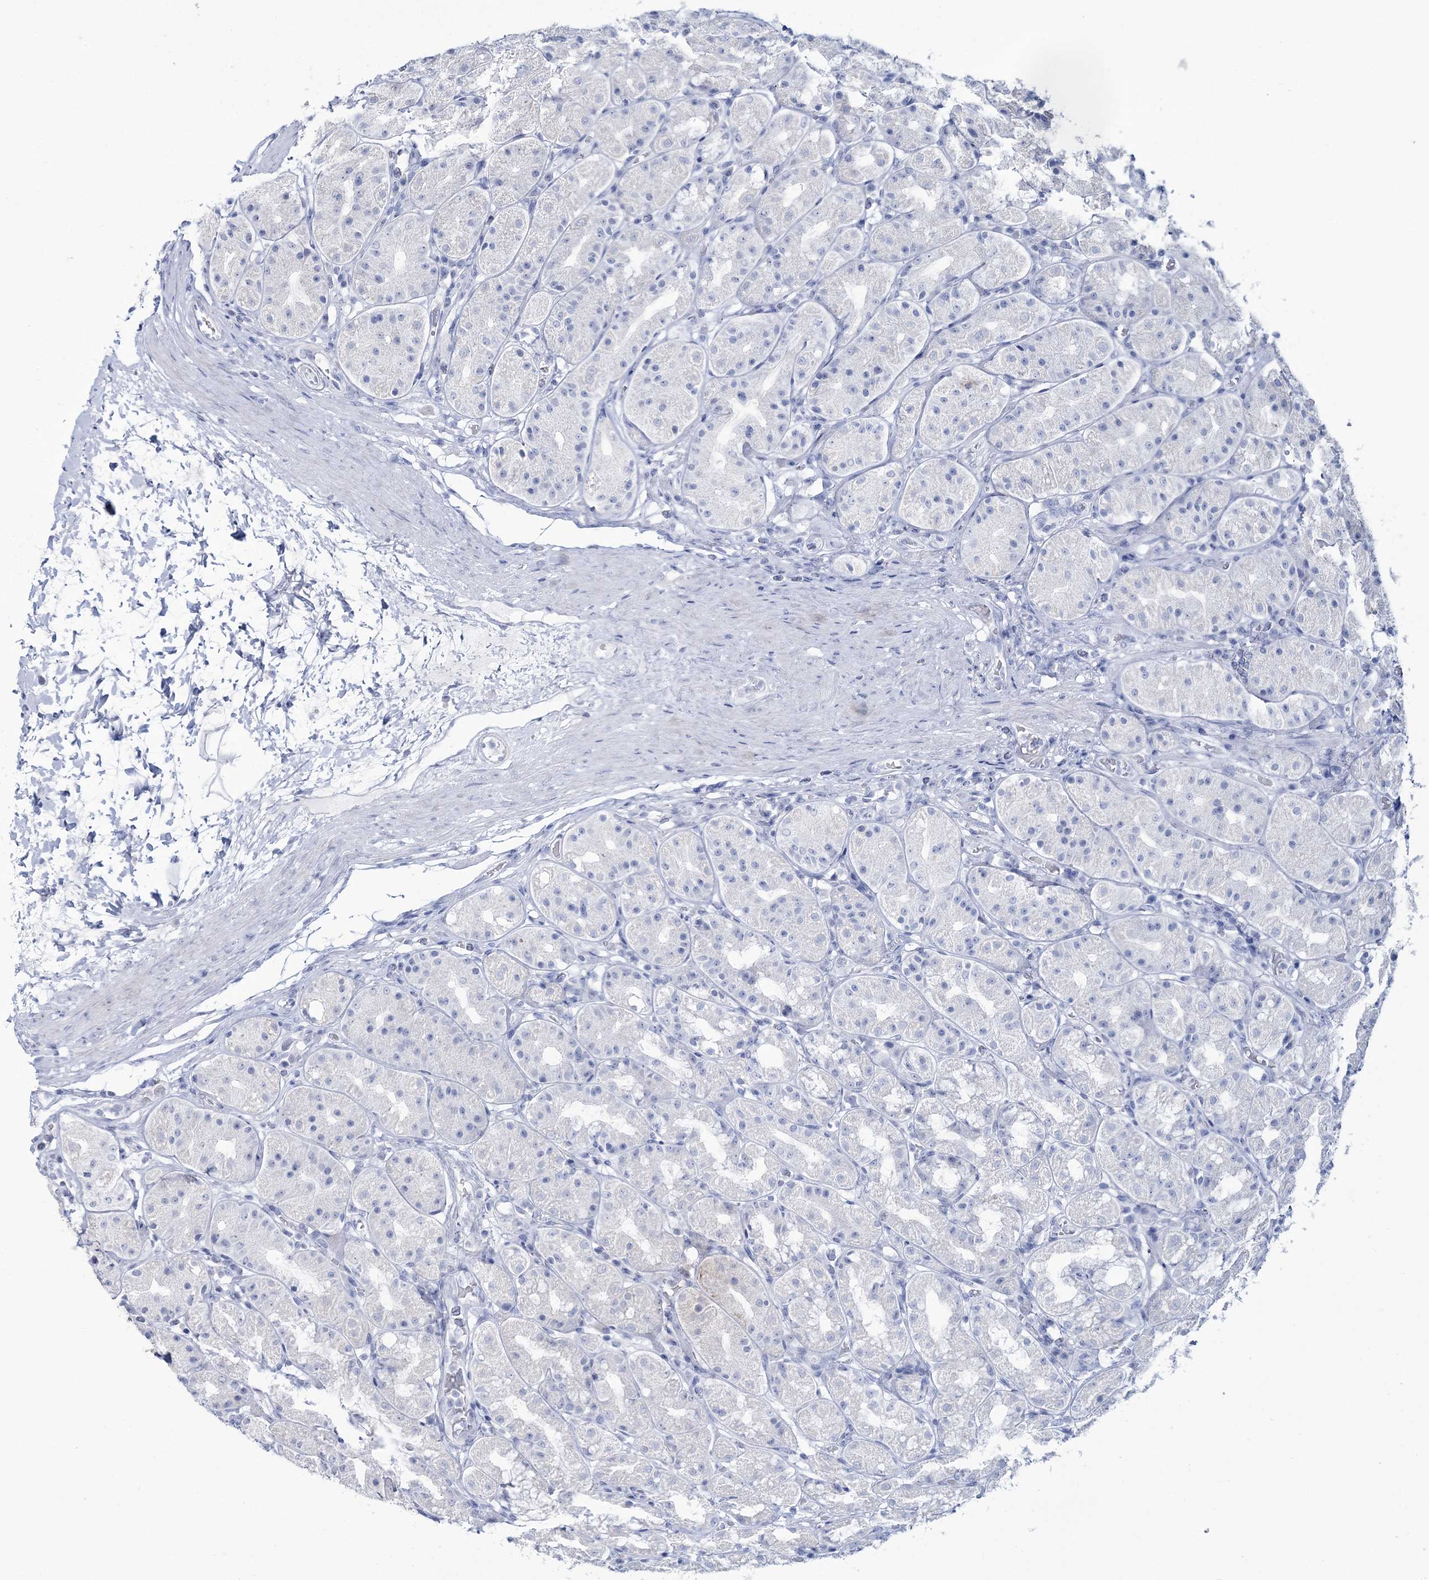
{"staining": {"intensity": "negative", "quantity": "none", "location": "none"}, "tissue": "stomach", "cell_type": "Glandular cells", "image_type": "normal", "snomed": [{"axis": "morphology", "description": "Normal tissue, NOS"}, {"axis": "topography", "description": "Stomach, lower"}], "caption": "Protein analysis of normal stomach exhibits no significant positivity in glandular cells. (DAB immunohistochemistry with hematoxylin counter stain).", "gene": "CYP3A4", "patient": {"sex": "female", "age": 56}}